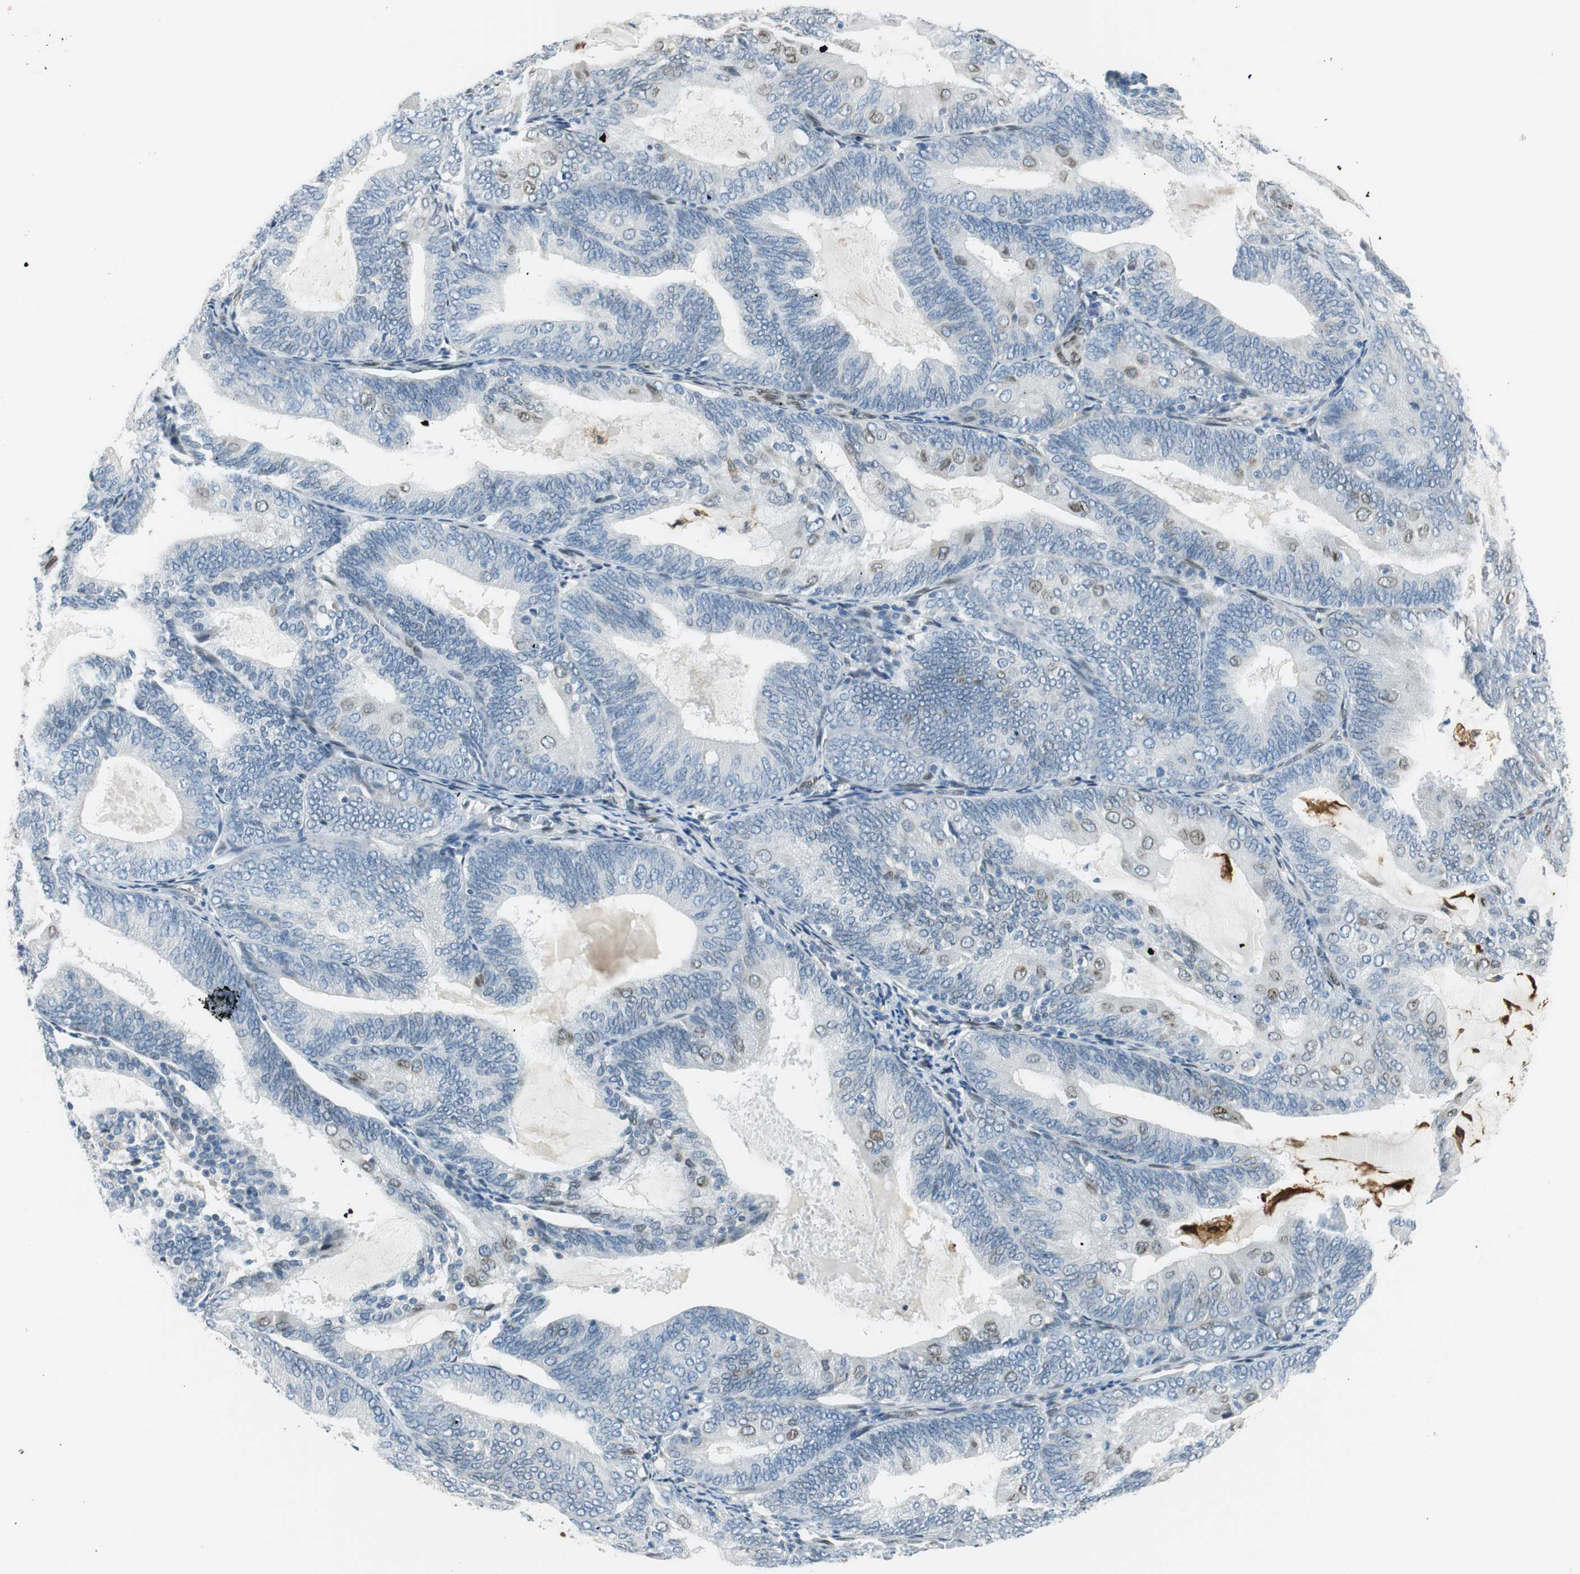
{"staining": {"intensity": "negative", "quantity": "none", "location": "none"}, "tissue": "endometrial cancer", "cell_type": "Tumor cells", "image_type": "cancer", "snomed": [{"axis": "morphology", "description": "Adenocarcinoma, NOS"}, {"axis": "topography", "description": "Endometrium"}], "caption": "DAB immunohistochemical staining of human endometrial cancer displays no significant expression in tumor cells. (Brightfield microscopy of DAB (3,3'-diaminobenzidine) immunohistochemistry at high magnification).", "gene": "TMEM260", "patient": {"sex": "female", "age": 81}}